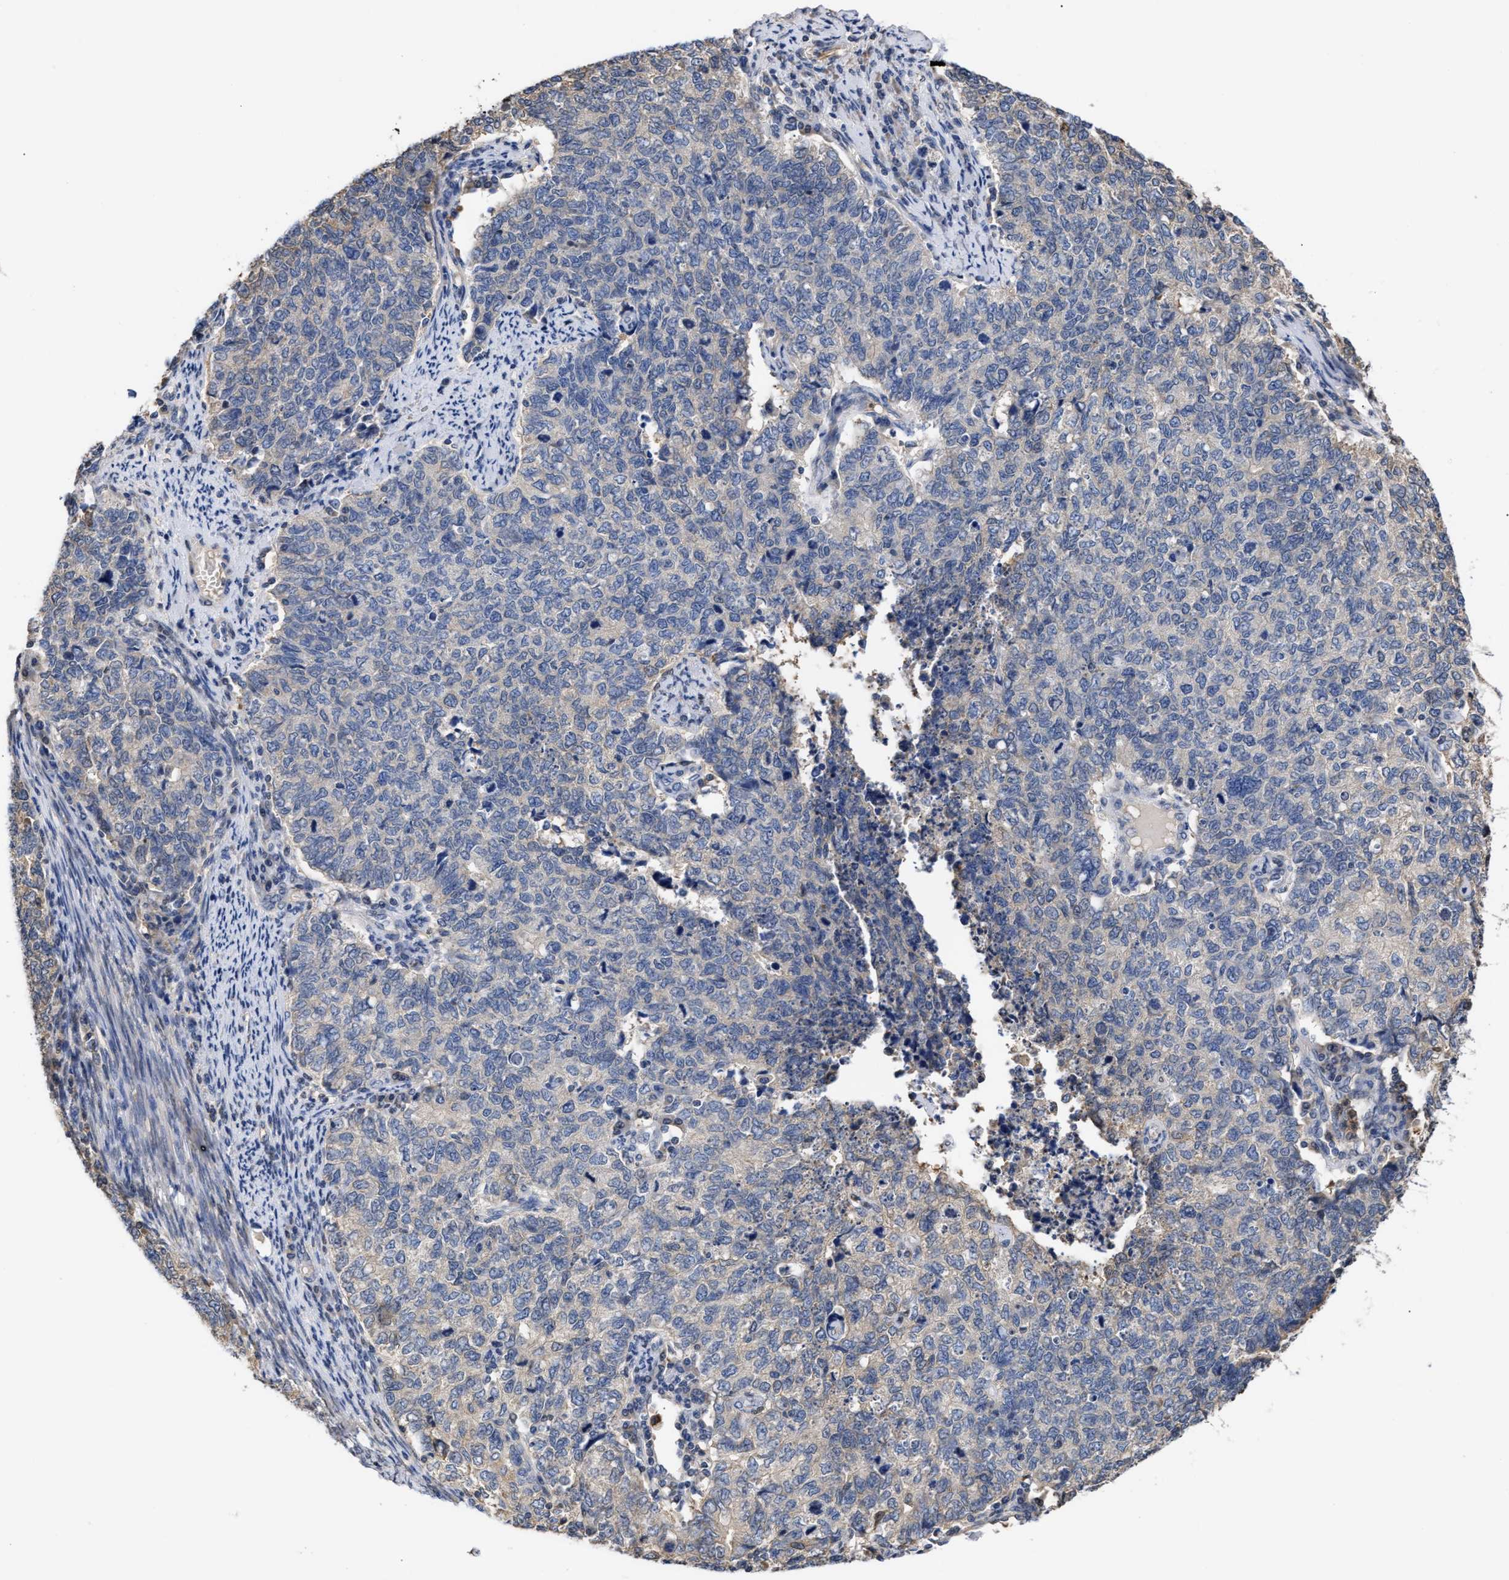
{"staining": {"intensity": "negative", "quantity": "none", "location": "none"}, "tissue": "cervical cancer", "cell_type": "Tumor cells", "image_type": "cancer", "snomed": [{"axis": "morphology", "description": "Squamous cell carcinoma, NOS"}, {"axis": "topography", "description": "Cervix"}], "caption": "Immunohistochemistry photomicrograph of neoplastic tissue: cervical cancer stained with DAB reveals no significant protein expression in tumor cells.", "gene": "KLHDC1", "patient": {"sex": "female", "age": 63}}